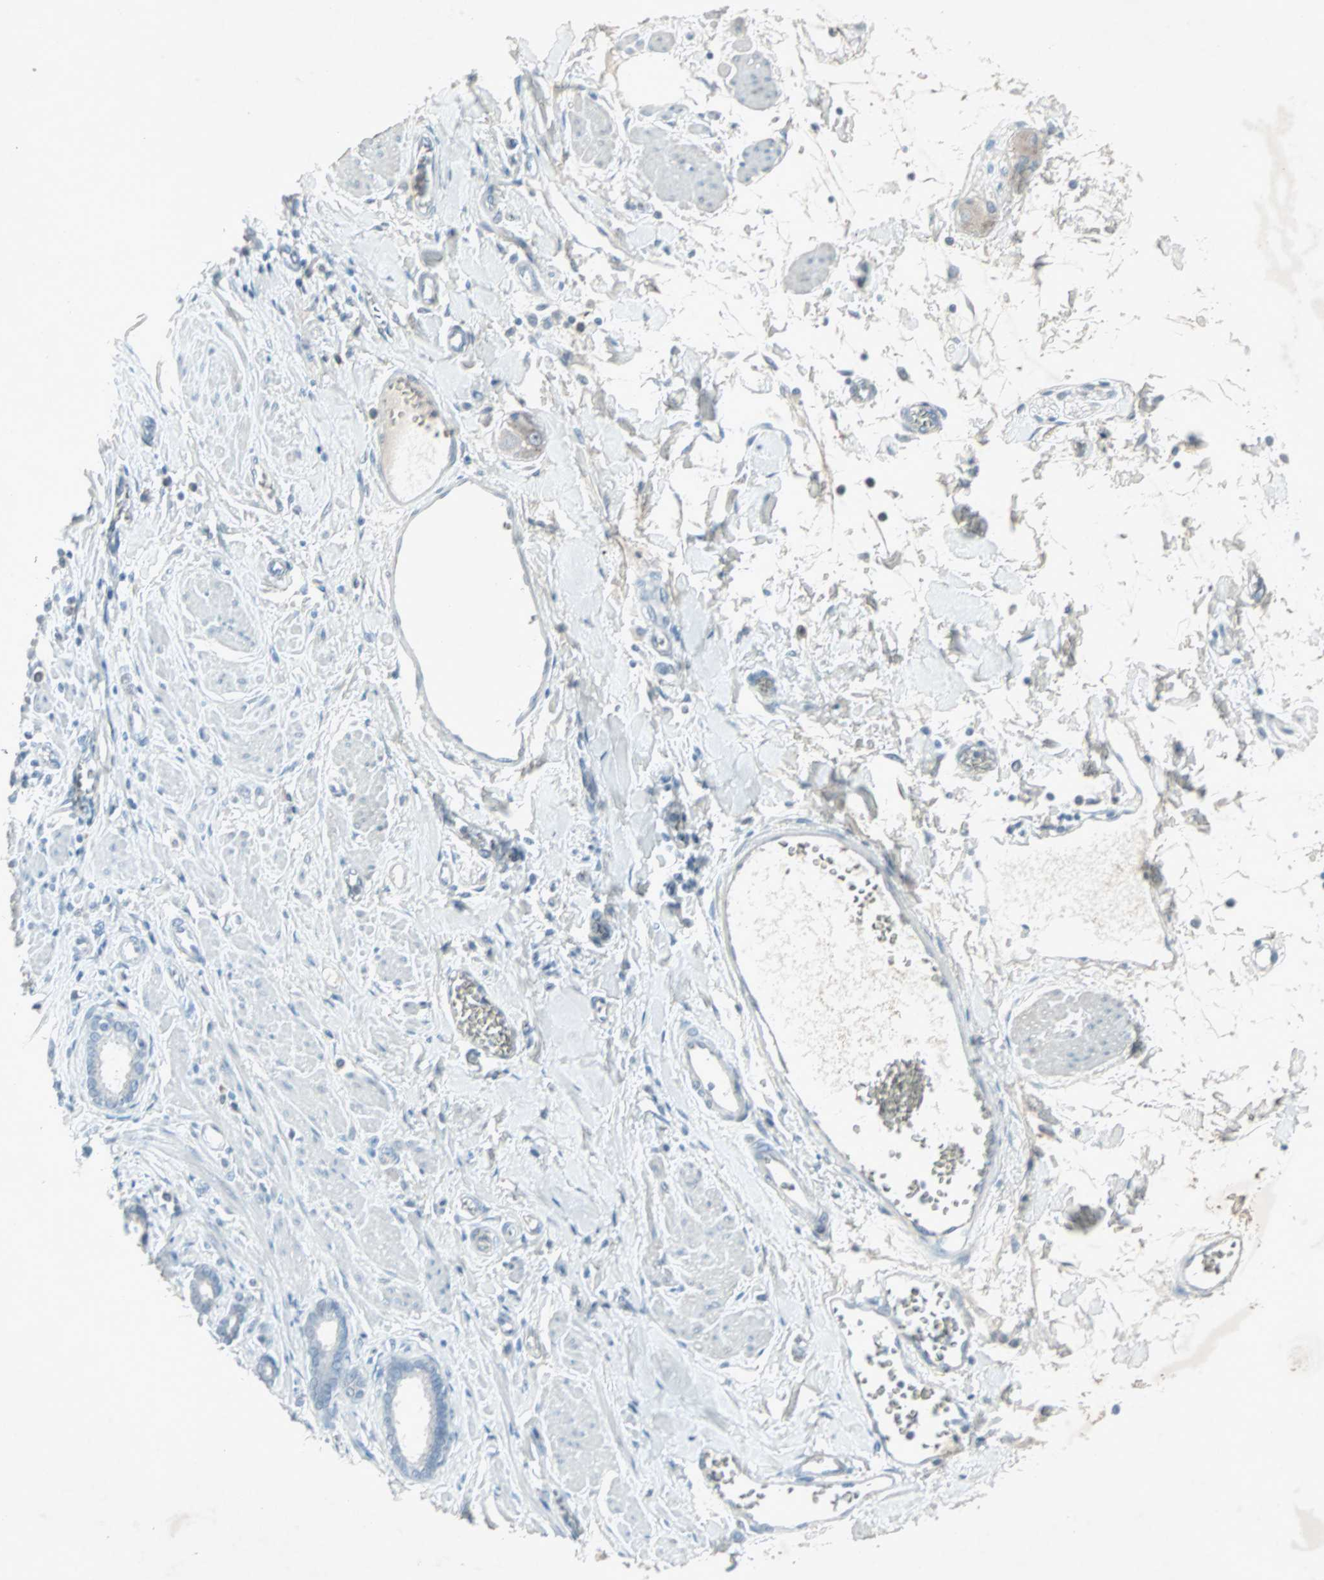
{"staining": {"intensity": "negative", "quantity": "none", "location": "none"}, "tissue": "pancreatic cancer", "cell_type": "Tumor cells", "image_type": "cancer", "snomed": [{"axis": "morphology", "description": "Normal tissue, NOS"}, {"axis": "topography", "description": "Lymph node"}], "caption": "An immunohistochemistry (IHC) photomicrograph of pancreatic cancer is shown. There is no staining in tumor cells of pancreatic cancer.", "gene": "LANCL3", "patient": {"sex": "male", "age": 50}}